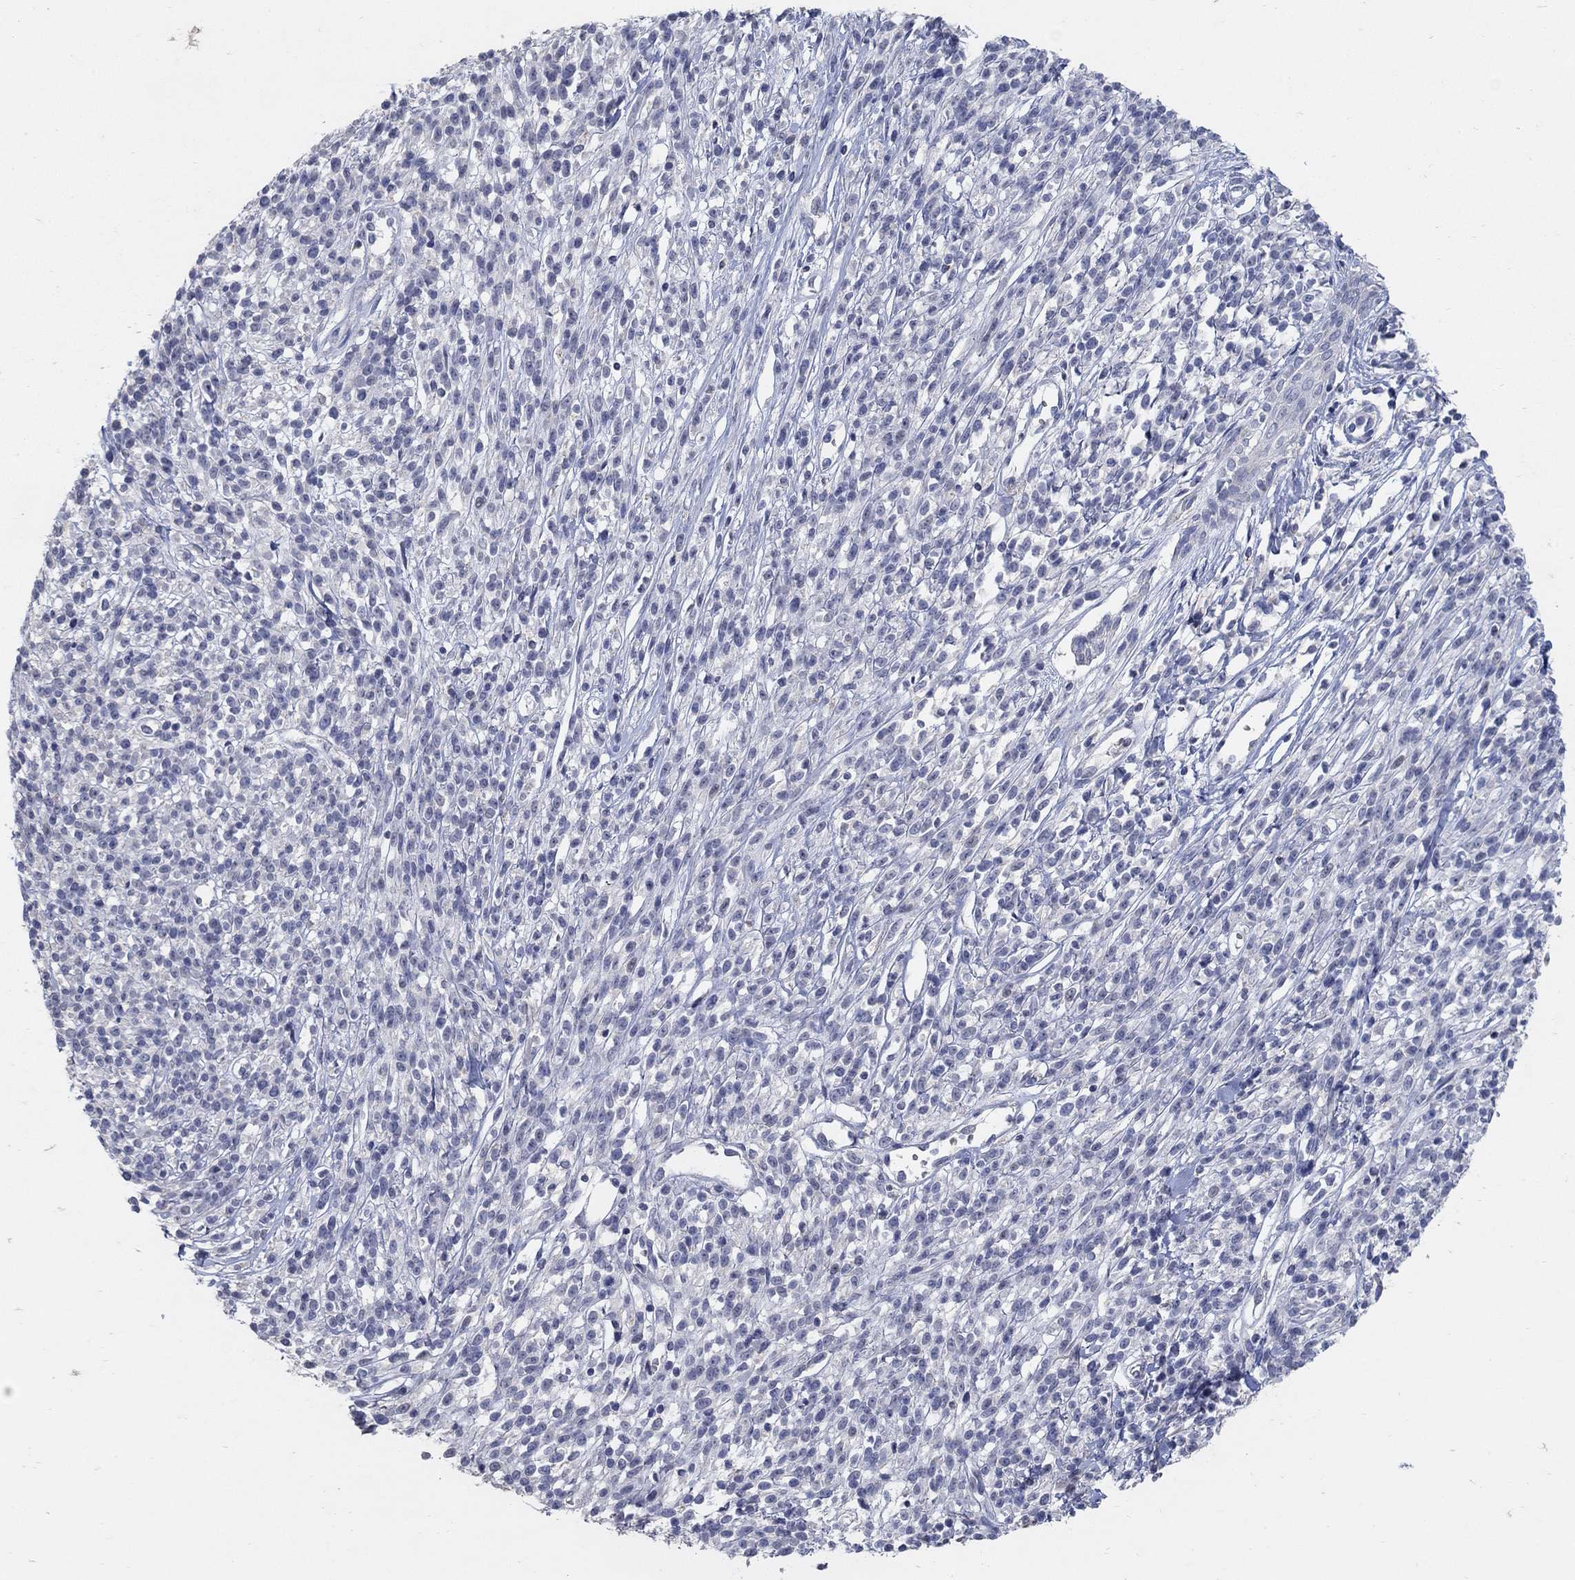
{"staining": {"intensity": "negative", "quantity": "none", "location": "none"}, "tissue": "melanoma", "cell_type": "Tumor cells", "image_type": "cancer", "snomed": [{"axis": "morphology", "description": "Malignant melanoma, NOS"}, {"axis": "topography", "description": "Skin"}, {"axis": "topography", "description": "Skin of trunk"}], "caption": "This histopathology image is of melanoma stained with IHC to label a protein in brown with the nuclei are counter-stained blue. There is no expression in tumor cells.", "gene": "HMX2", "patient": {"sex": "male", "age": 74}}